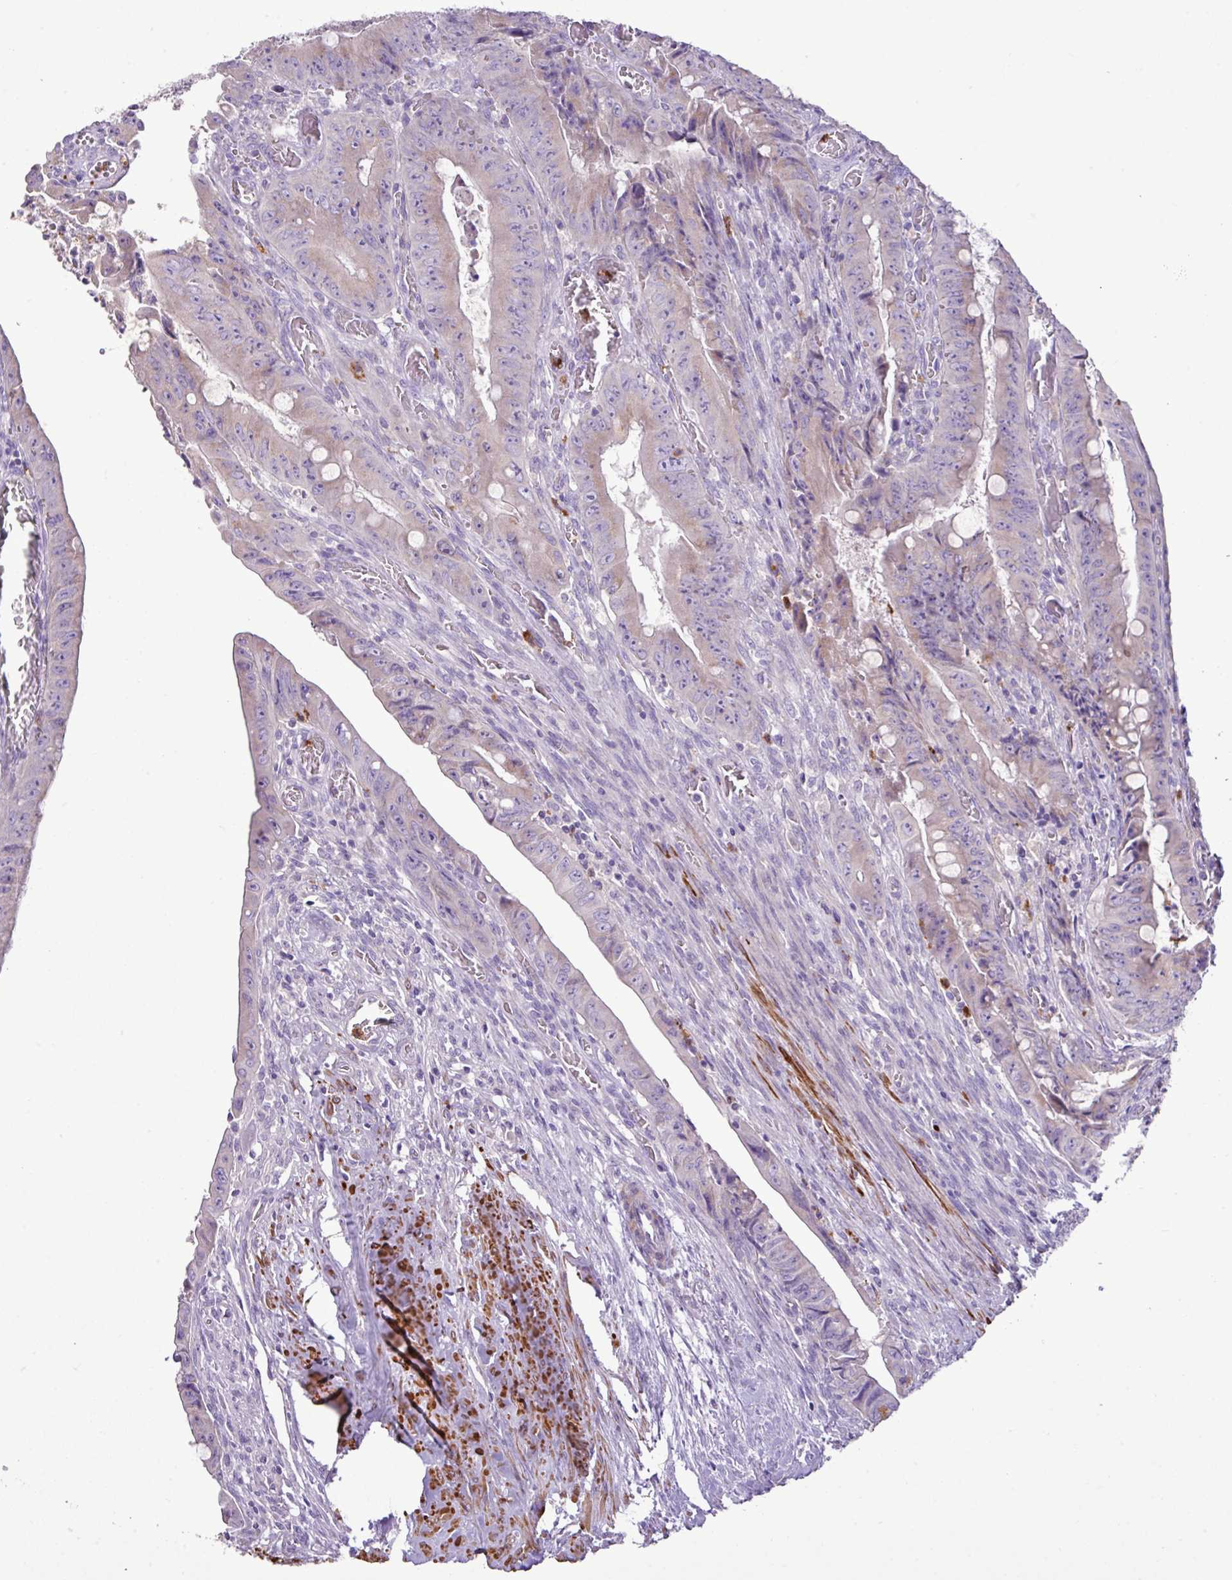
{"staining": {"intensity": "weak", "quantity": "<25%", "location": "cytoplasmic/membranous"}, "tissue": "colorectal cancer", "cell_type": "Tumor cells", "image_type": "cancer", "snomed": [{"axis": "morphology", "description": "Adenocarcinoma, NOS"}, {"axis": "topography", "description": "Rectum"}], "caption": "DAB immunohistochemical staining of human colorectal cancer exhibits no significant staining in tumor cells.", "gene": "ZSCAN5A", "patient": {"sex": "male", "age": 78}}